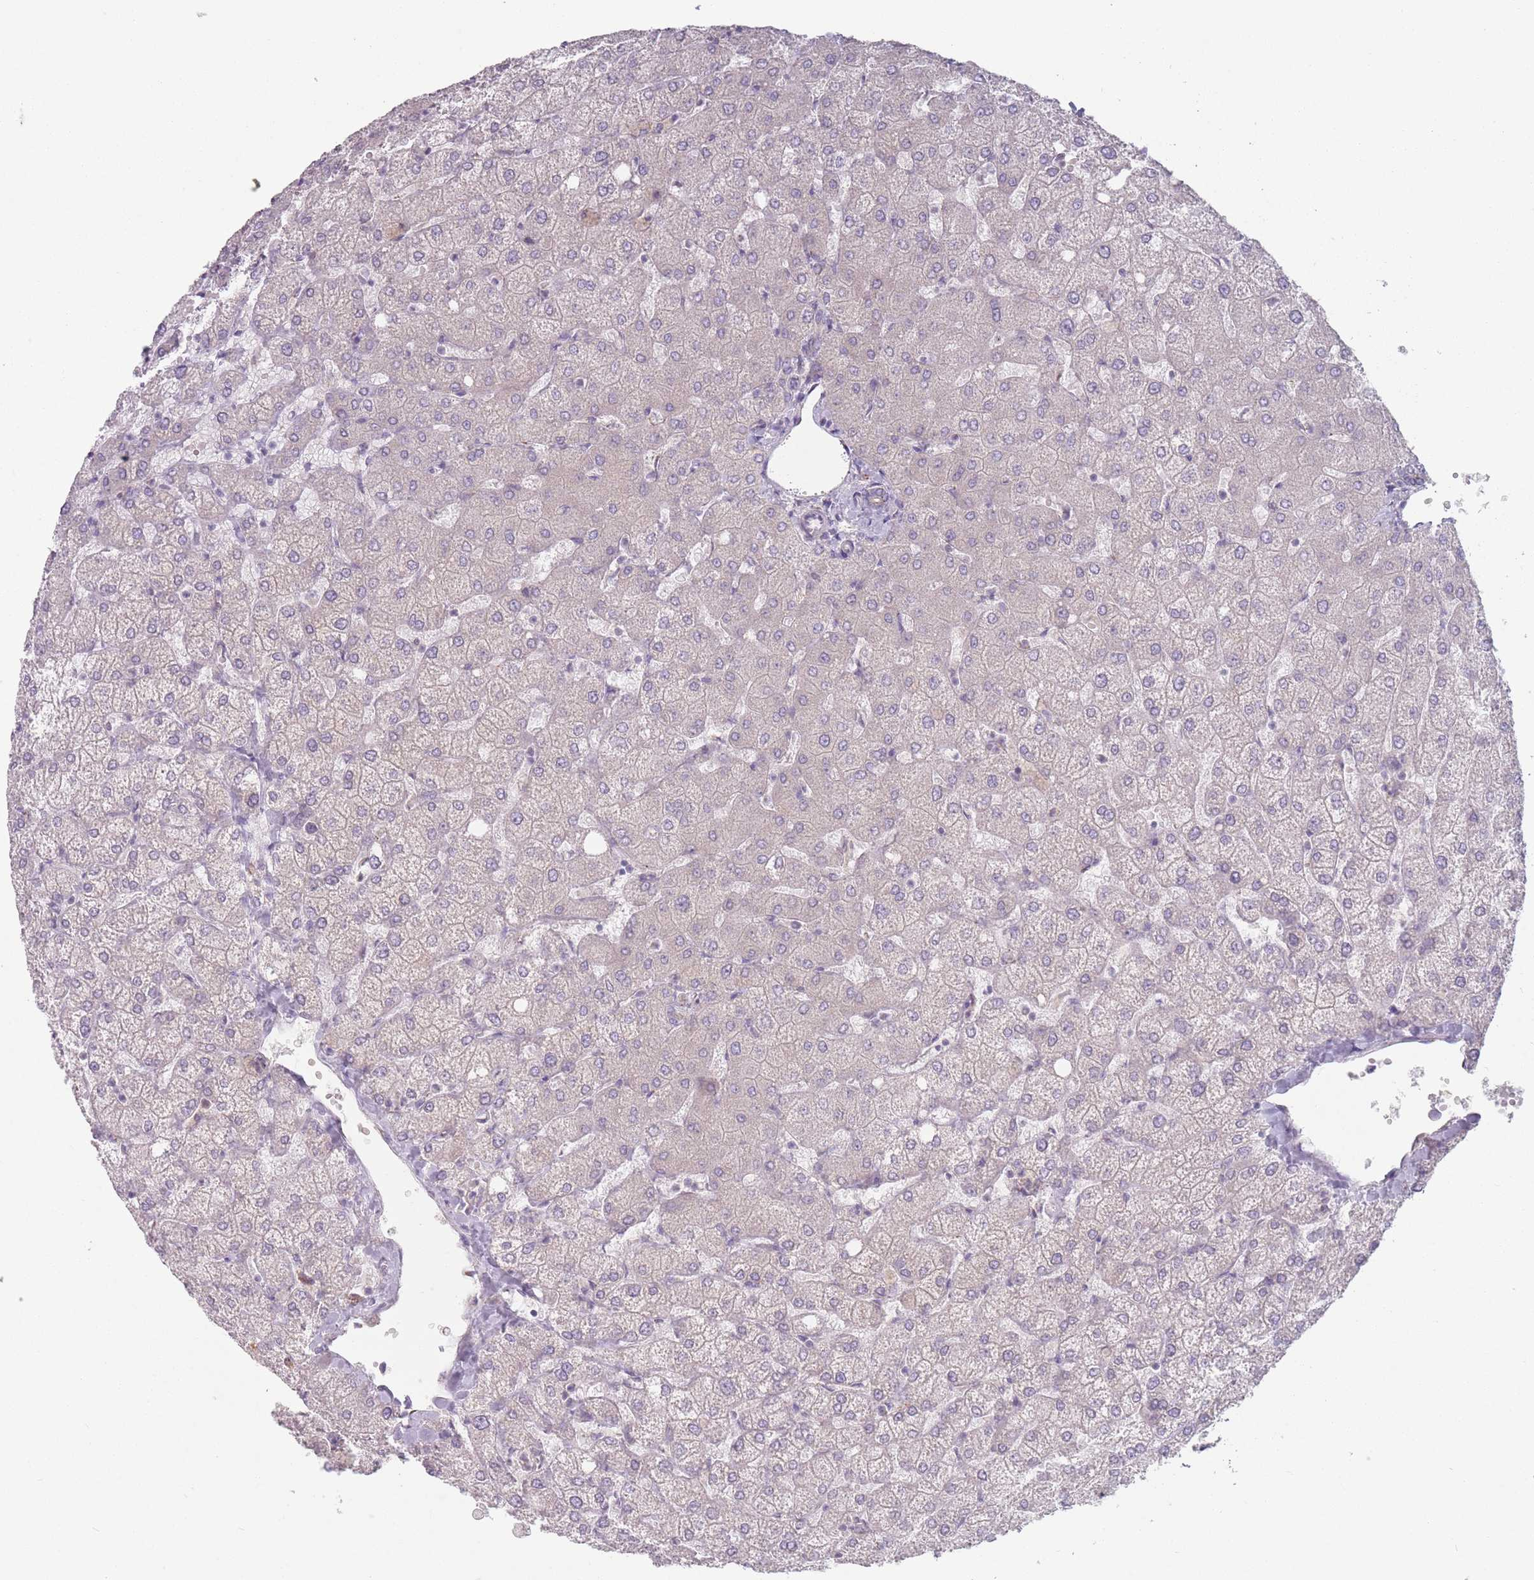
{"staining": {"intensity": "negative", "quantity": "none", "location": "none"}, "tissue": "liver", "cell_type": "Cholangiocytes", "image_type": "normal", "snomed": [{"axis": "morphology", "description": "Normal tissue, NOS"}, {"axis": "topography", "description": "Liver"}], "caption": "The immunohistochemistry (IHC) histopathology image has no significant positivity in cholangiocytes of liver. Brightfield microscopy of IHC stained with DAB (3,3'-diaminobenzidine) (brown) and hematoxylin (blue), captured at high magnification.", "gene": "AKAIN1", "patient": {"sex": "female", "age": 54}}